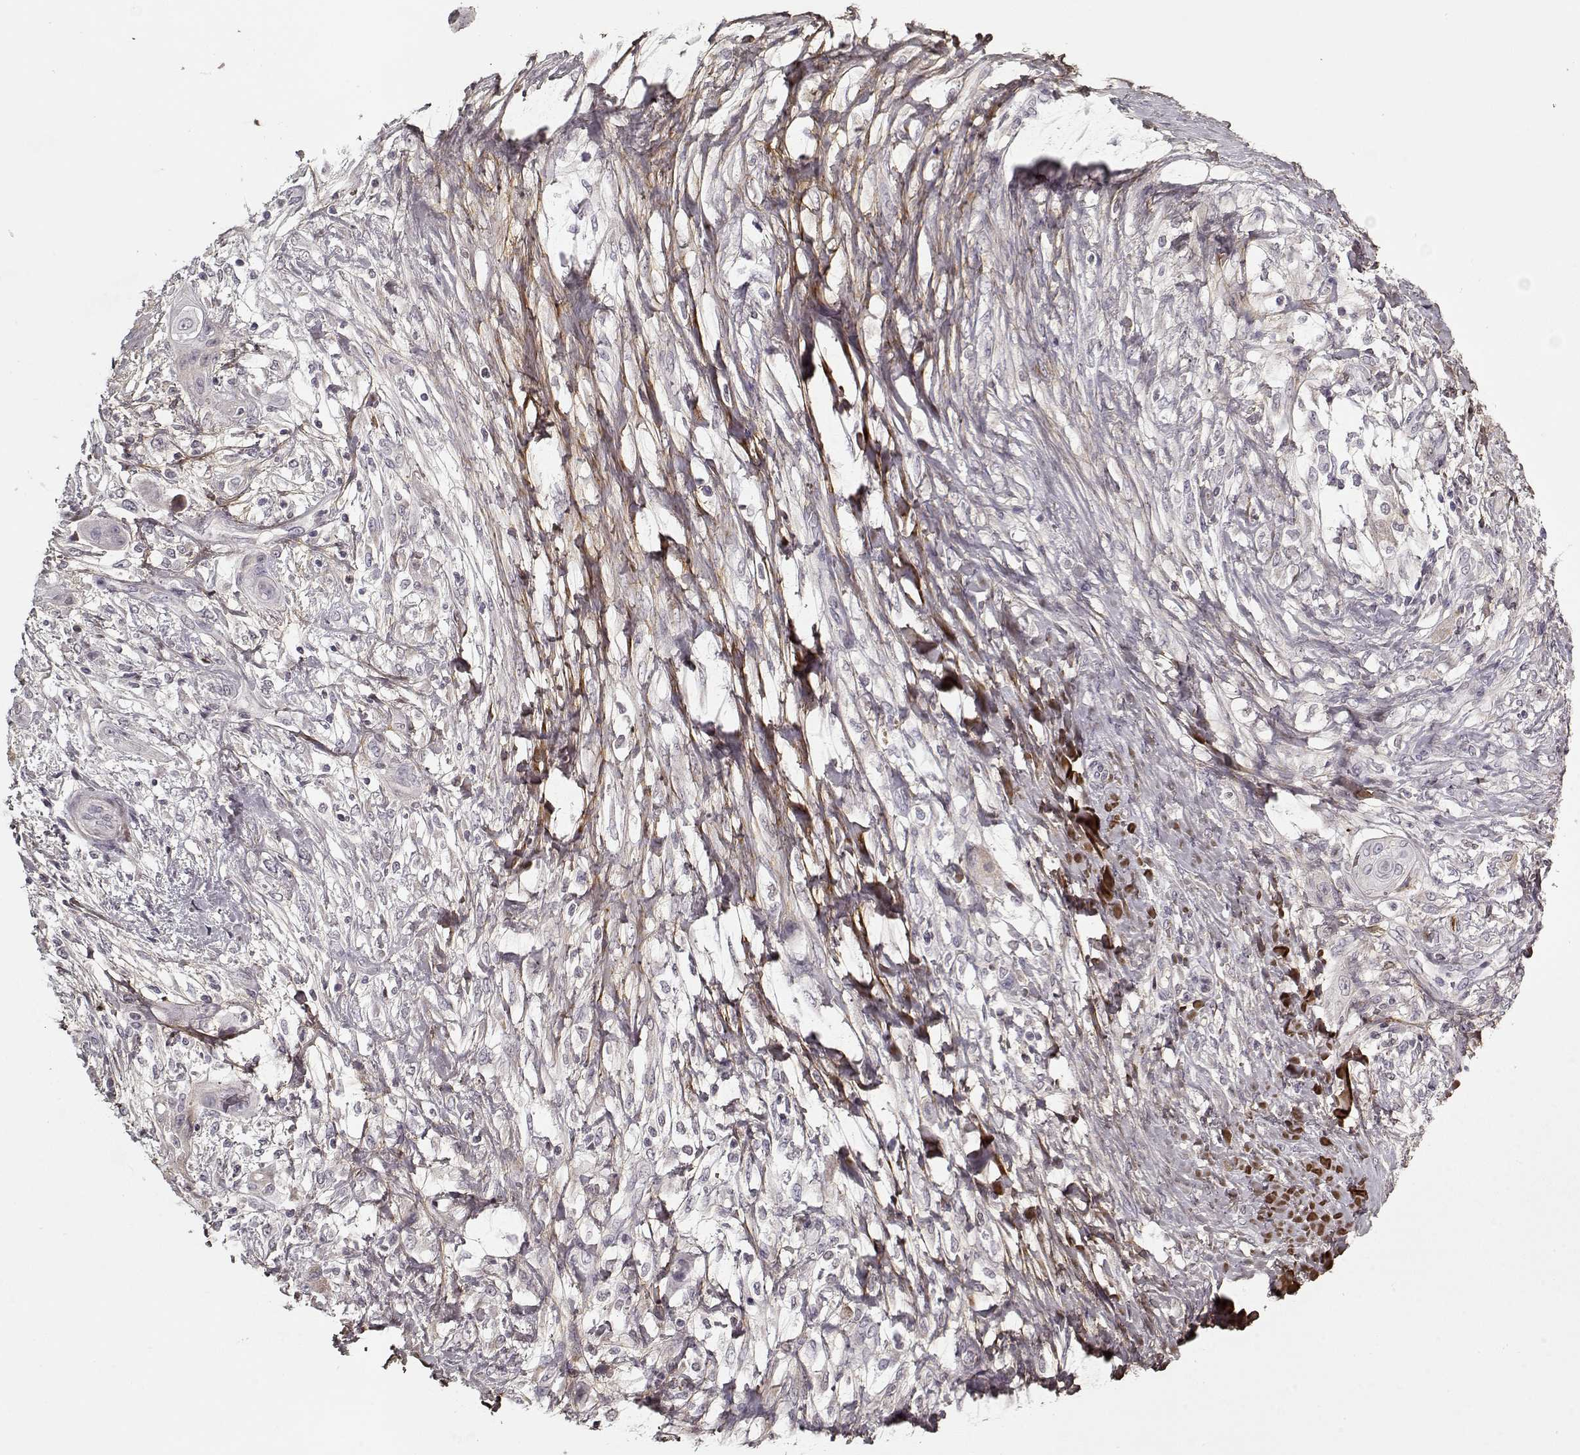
{"staining": {"intensity": "negative", "quantity": "none", "location": "none"}, "tissue": "skin cancer", "cell_type": "Tumor cells", "image_type": "cancer", "snomed": [{"axis": "morphology", "description": "Squamous cell carcinoma, NOS"}, {"axis": "topography", "description": "Skin"}], "caption": "An IHC photomicrograph of skin cancer (squamous cell carcinoma) is shown. There is no staining in tumor cells of skin cancer (squamous cell carcinoma).", "gene": "LUM", "patient": {"sex": "male", "age": 62}}